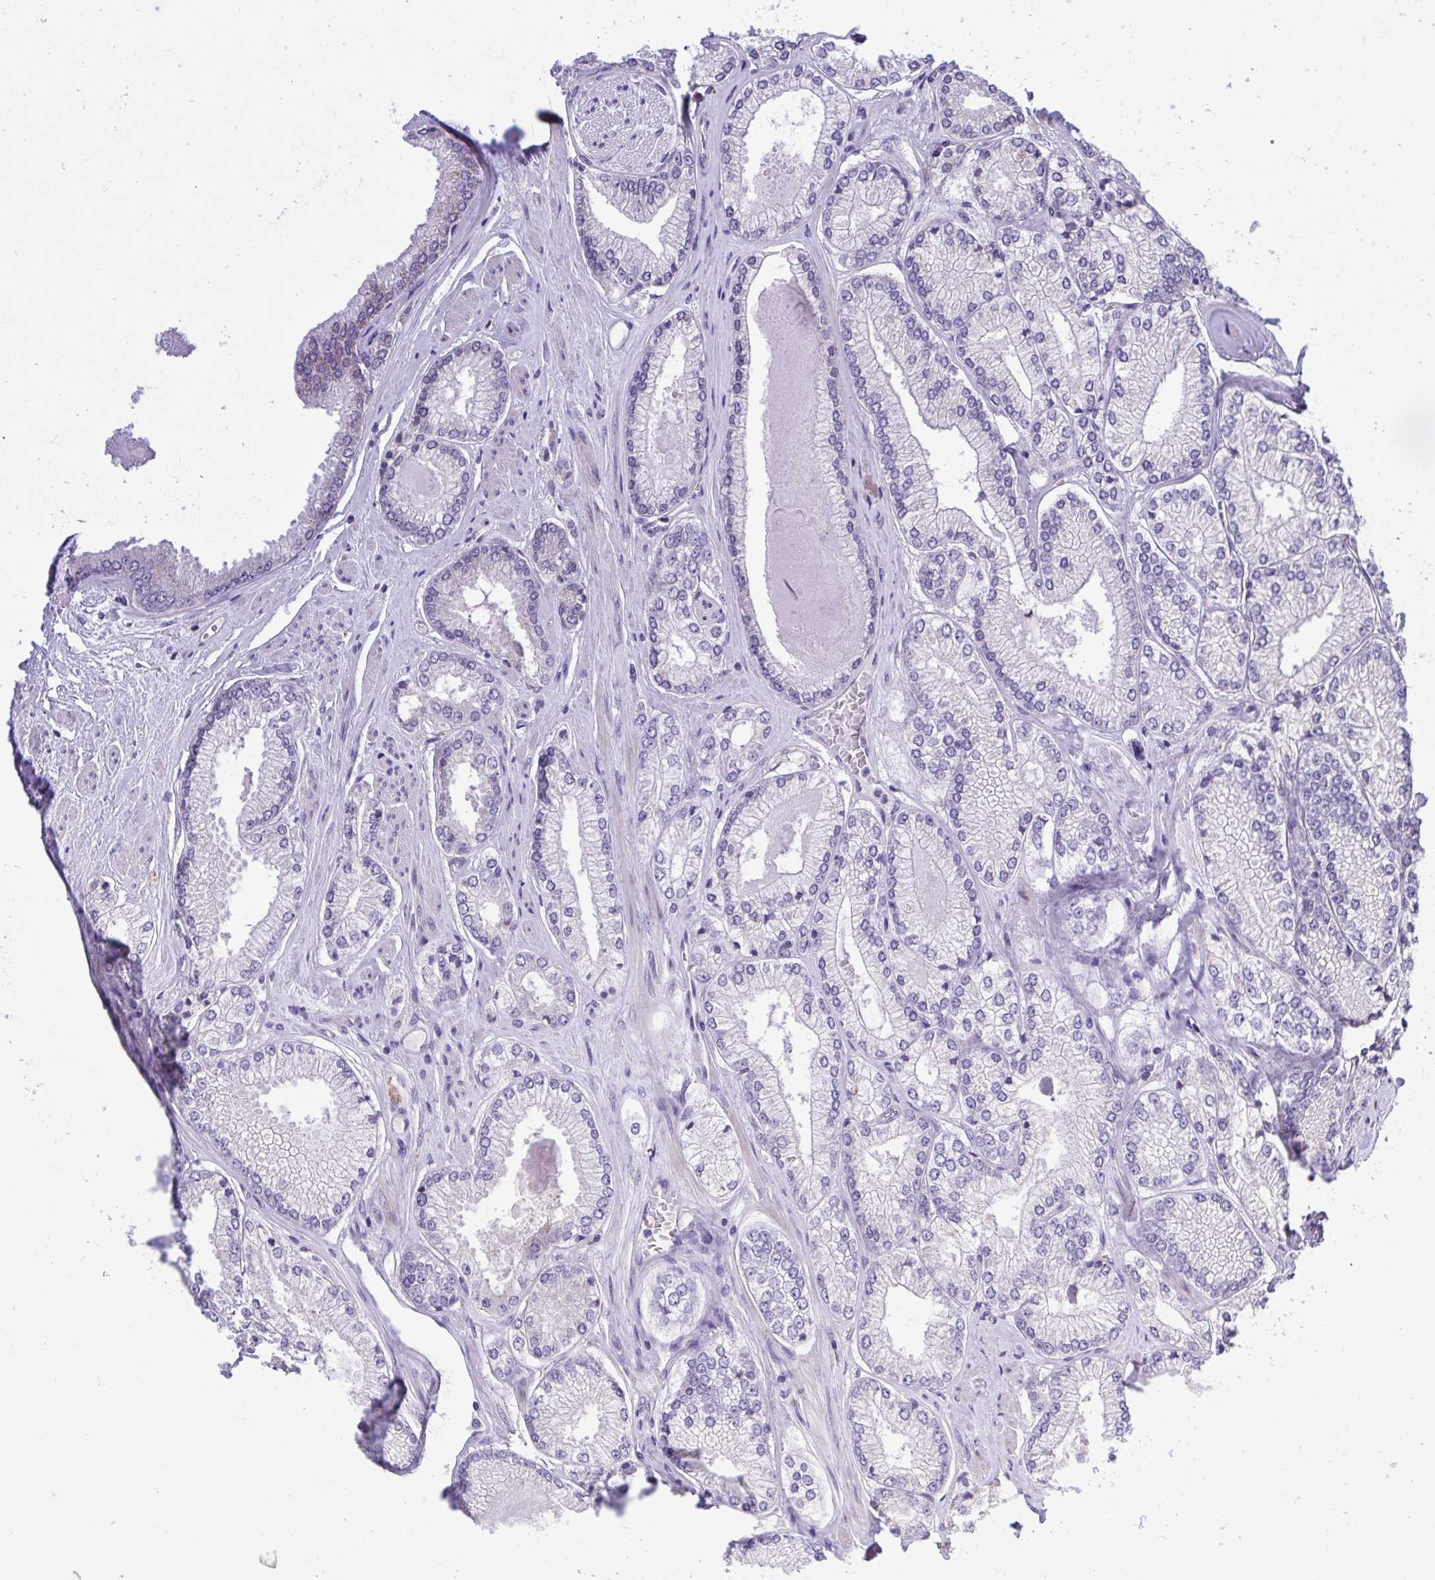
{"staining": {"intensity": "negative", "quantity": "none", "location": "none"}, "tissue": "prostate cancer", "cell_type": "Tumor cells", "image_type": "cancer", "snomed": [{"axis": "morphology", "description": "Adenocarcinoma, Low grade"}, {"axis": "topography", "description": "Prostate"}], "caption": "The immunohistochemistry (IHC) image has no significant positivity in tumor cells of prostate adenocarcinoma (low-grade) tissue. (Stains: DAB (3,3'-diaminobenzidine) IHC with hematoxylin counter stain, Microscopy: brightfield microscopy at high magnification).", "gene": "XAF1", "patient": {"sex": "male", "age": 67}}